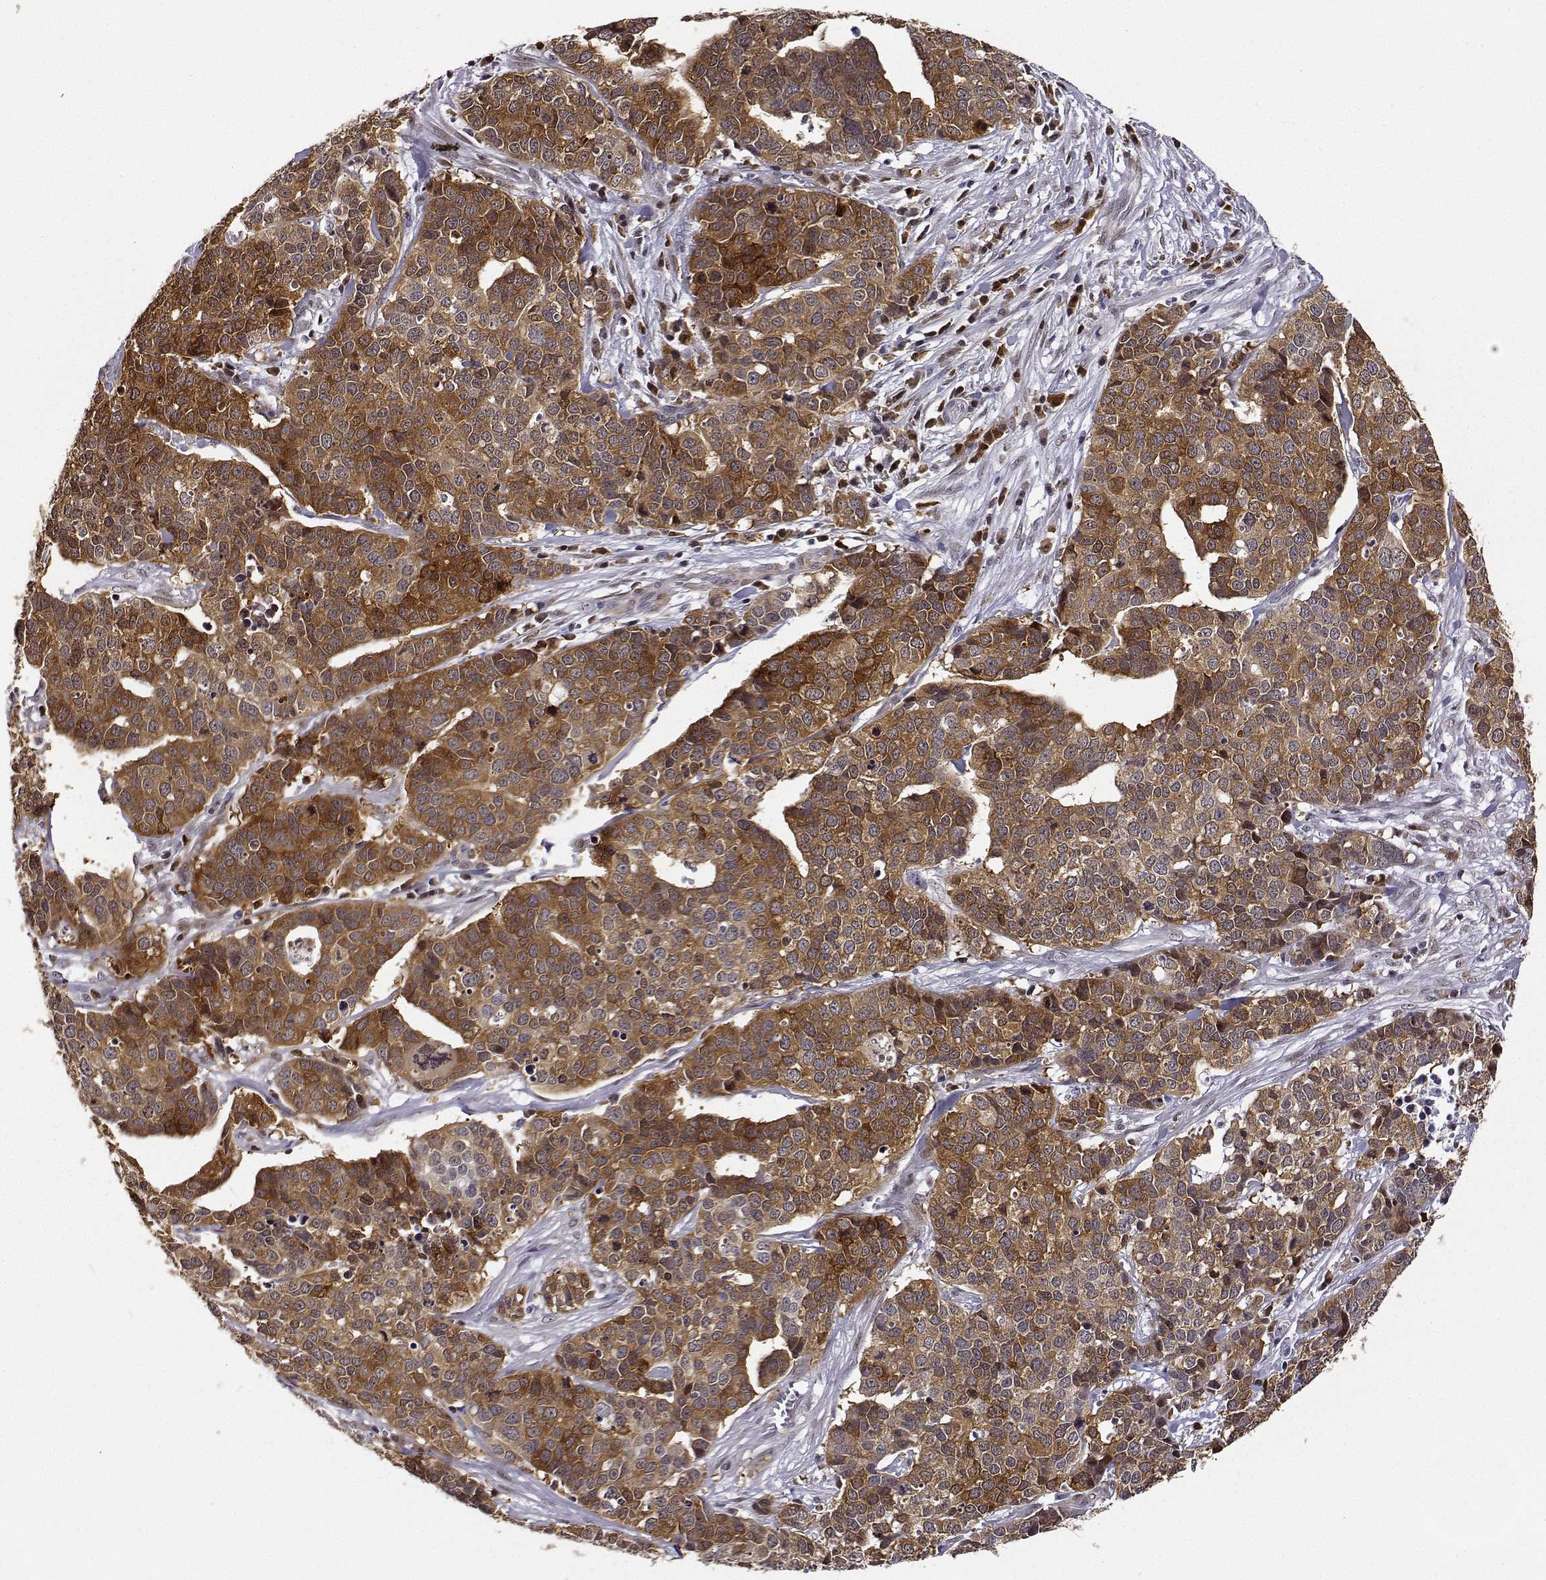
{"staining": {"intensity": "moderate", "quantity": ">75%", "location": "cytoplasmic/membranous,nuclear"}, "tissue": "ovarian cancer", "cell_type": "Tumor cells", "image_type": "cancer", "snomed": [{"axis": "morphology", "description": "Carcinoma, endometroid"}, {"axis": "topography", "description": "Ovary"}], "caption": "This image exhibits immunohistochemistry (IHC) staining of ovarian endometroid carcinoma, with medium moderate cytoplasmic/membranous and nuclear expression in approximately >75% of tumor cells.", "gene": "PHGDH", "patient": {"sex": "female", "age": 65}}